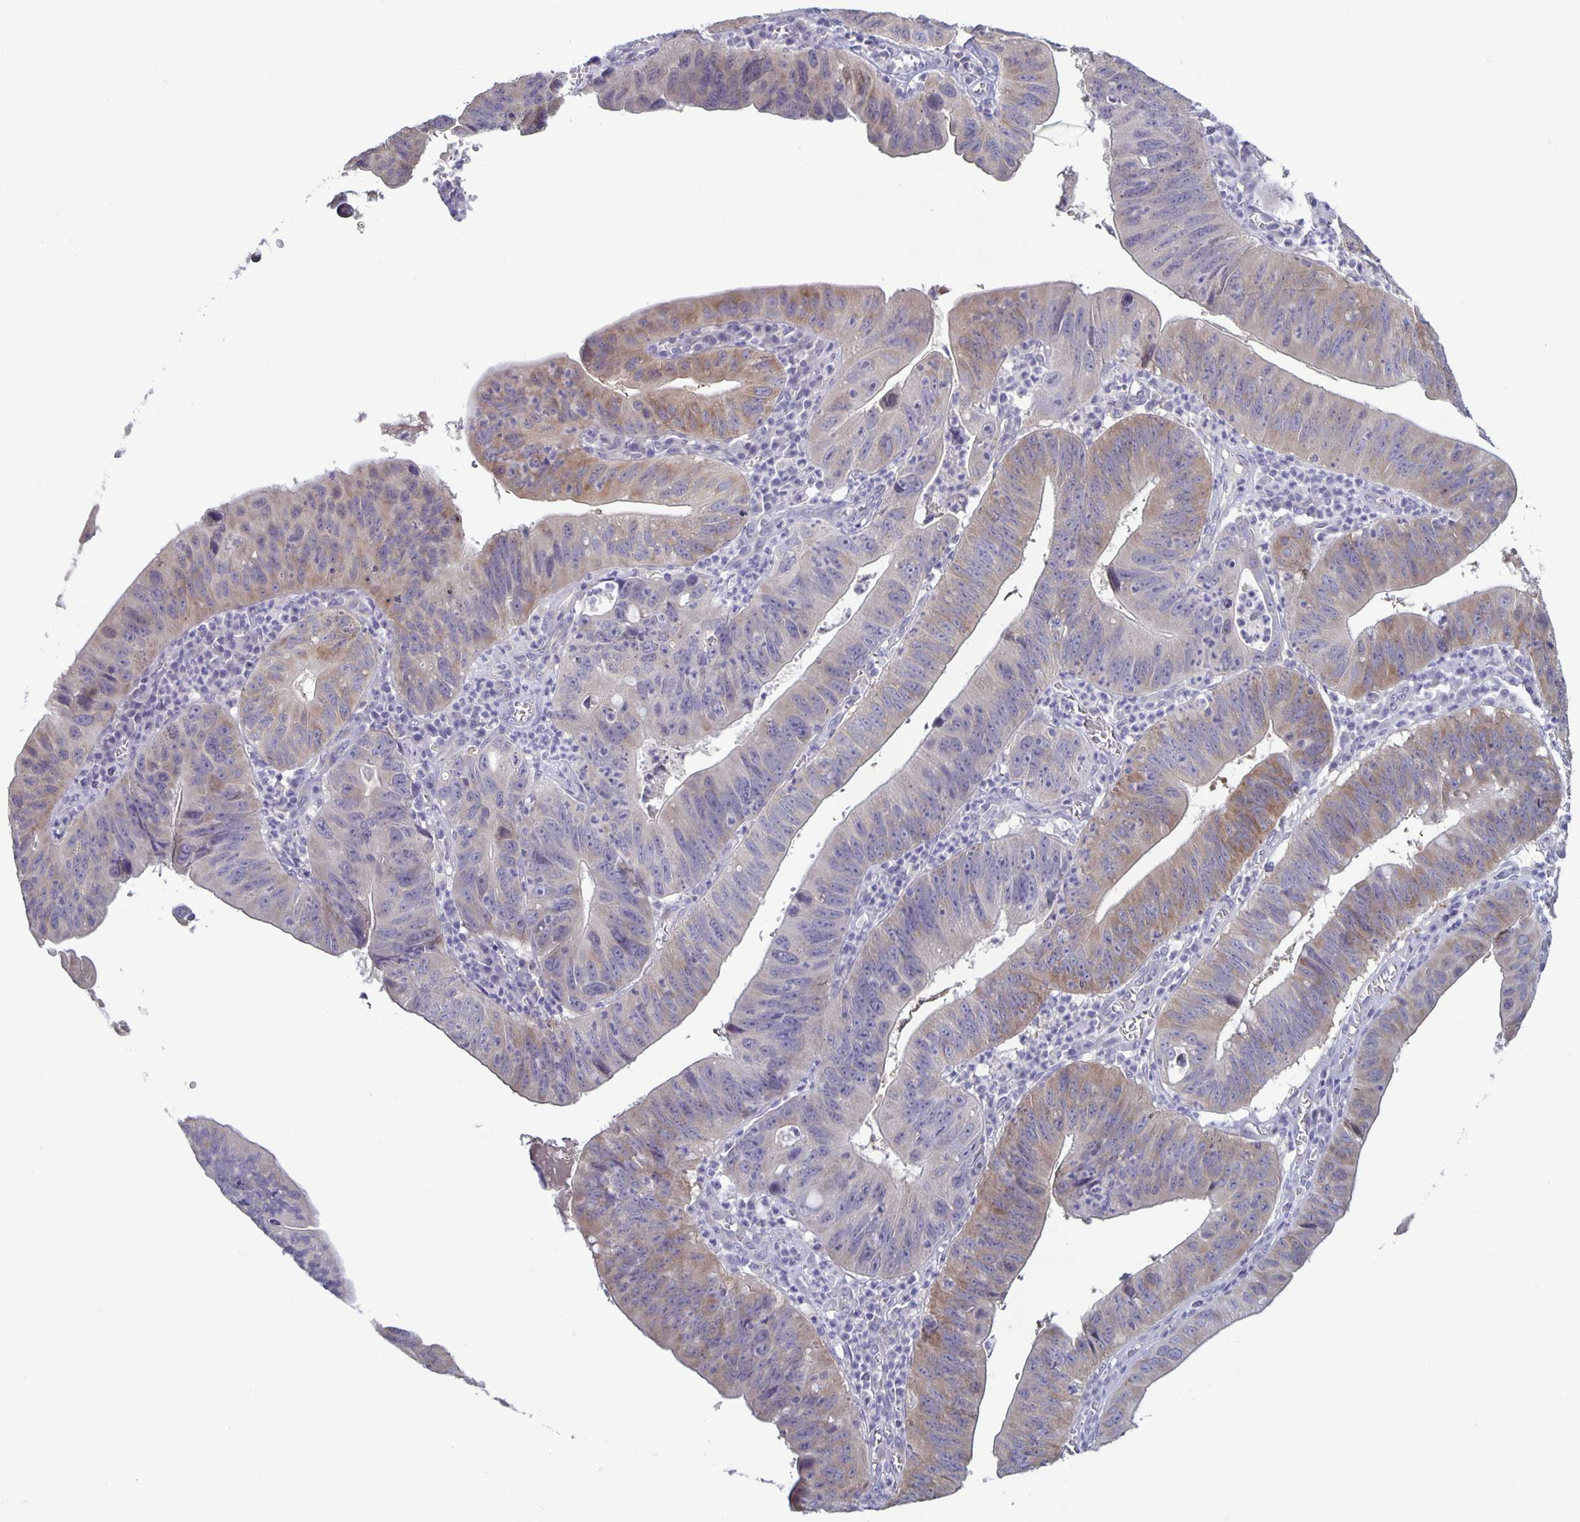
{"staining": {"intensity": "moderate", "quantity": "<25%", "location": "cytoplasmic/membranous"}, "tissue": "stomach cancer", "cell_type": "Tumor cells", "image_type": "cancer", "snomed": [{"axis": "morphology", "description": "Adenocarcinoma, NOS"}, {"axis": "topography", "description": "Stomach"}], "caption": "Immunohistochemistry photomicrograph of human stomach adenocarcinoma stained for a protein (brown), which reveals low levels of moderate cytoplasmic/membranous positivity in about <25% of tumor cells.", "gene": "PLCB3", "patient": {"sex": "male", "age": 59}}